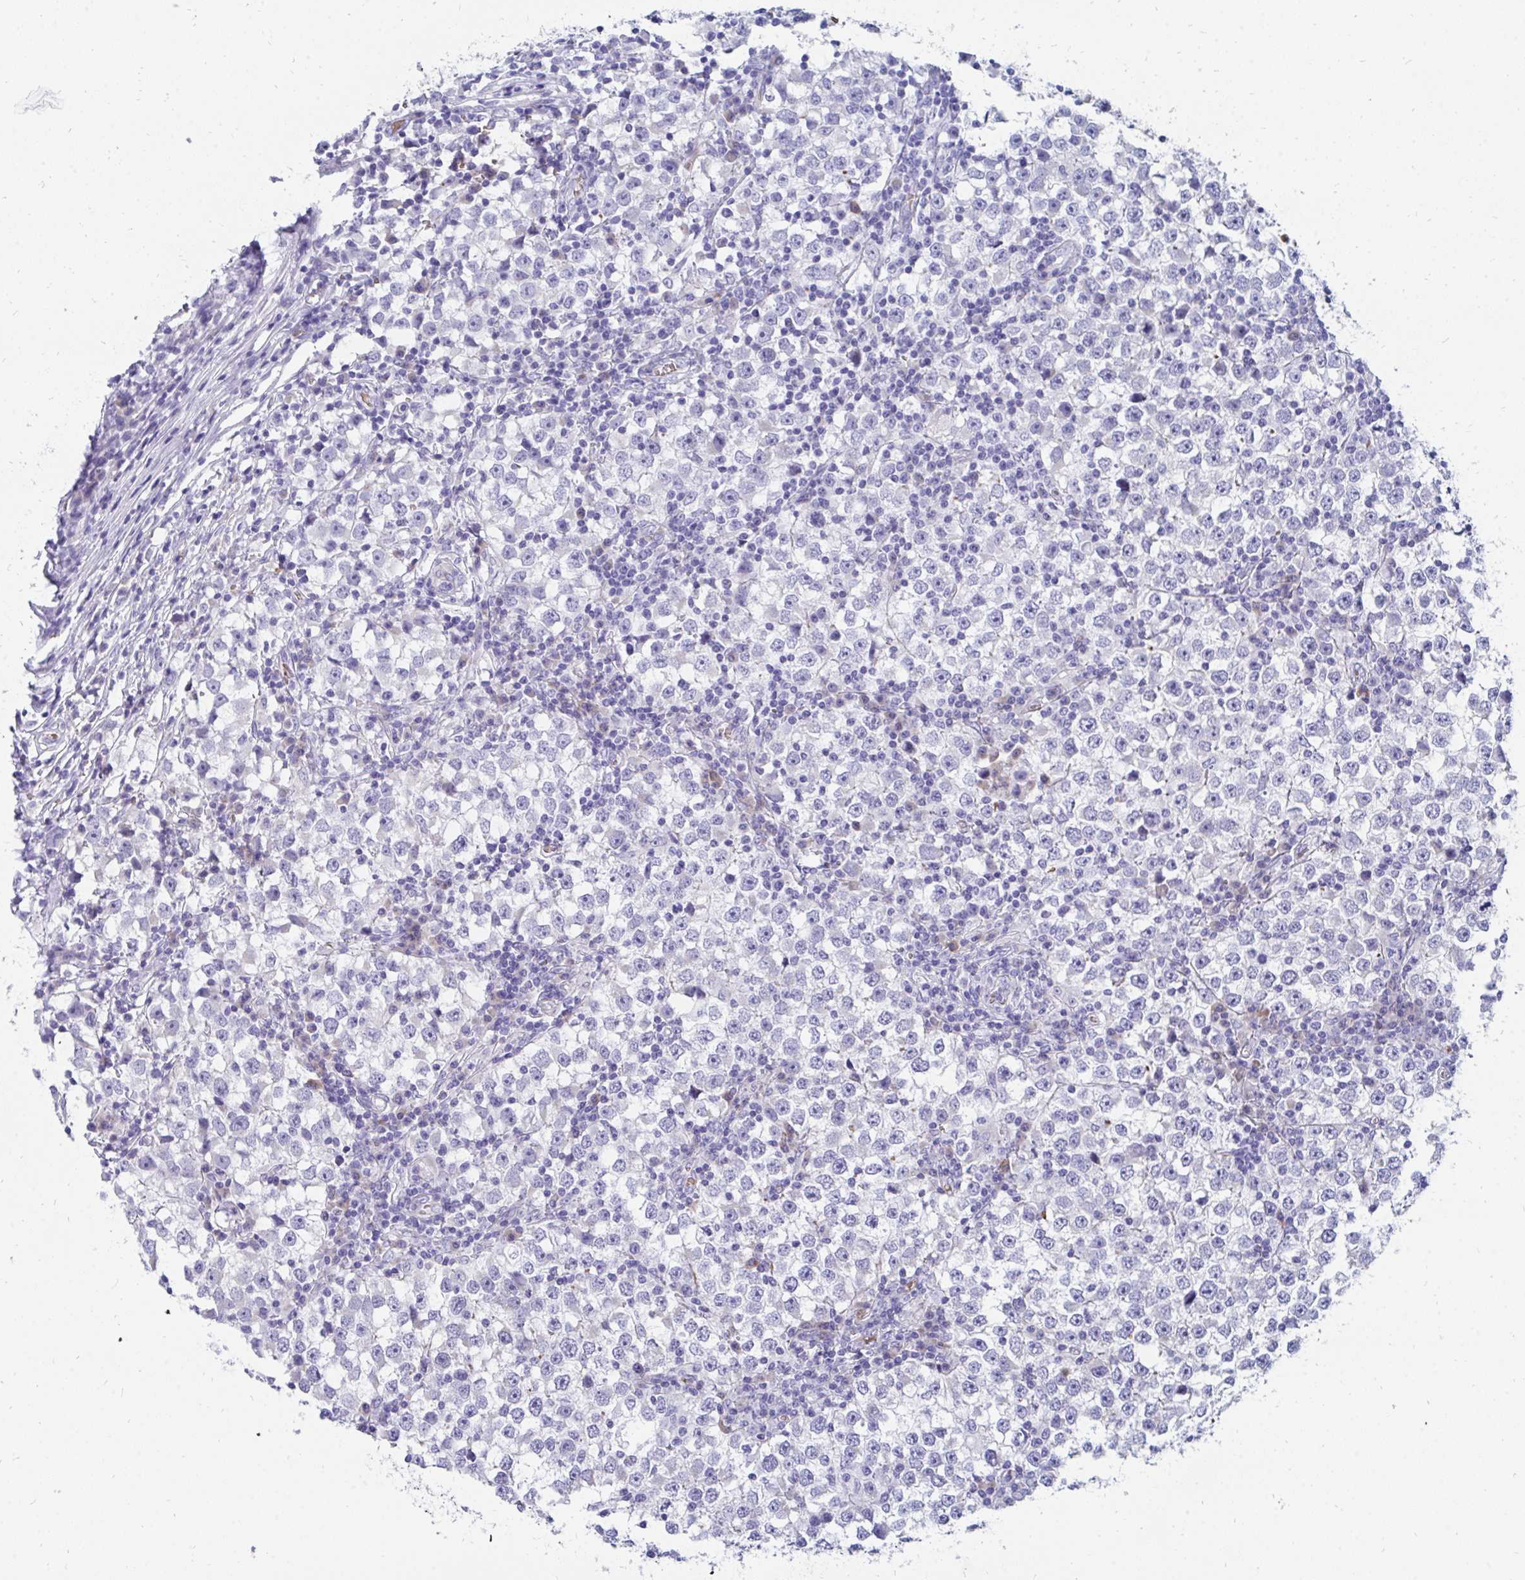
{"staining": {"intensity": "negative", "quantity": "none", "location": "none"}, "tissue": "testis cancer", "cell_type": "Tumor cells", "image_type": "cancer", "snomed": [{"axis": "morphology", "description": "Seminoma, NOS"}, {"axis": "topography", "description": "Testis"}], "caption": "Immunohistochemistry of testis seminoma shows no expression in tumor cells.", "gene": "MROH2B", "patient": {"sex": "male", "age": 65}}